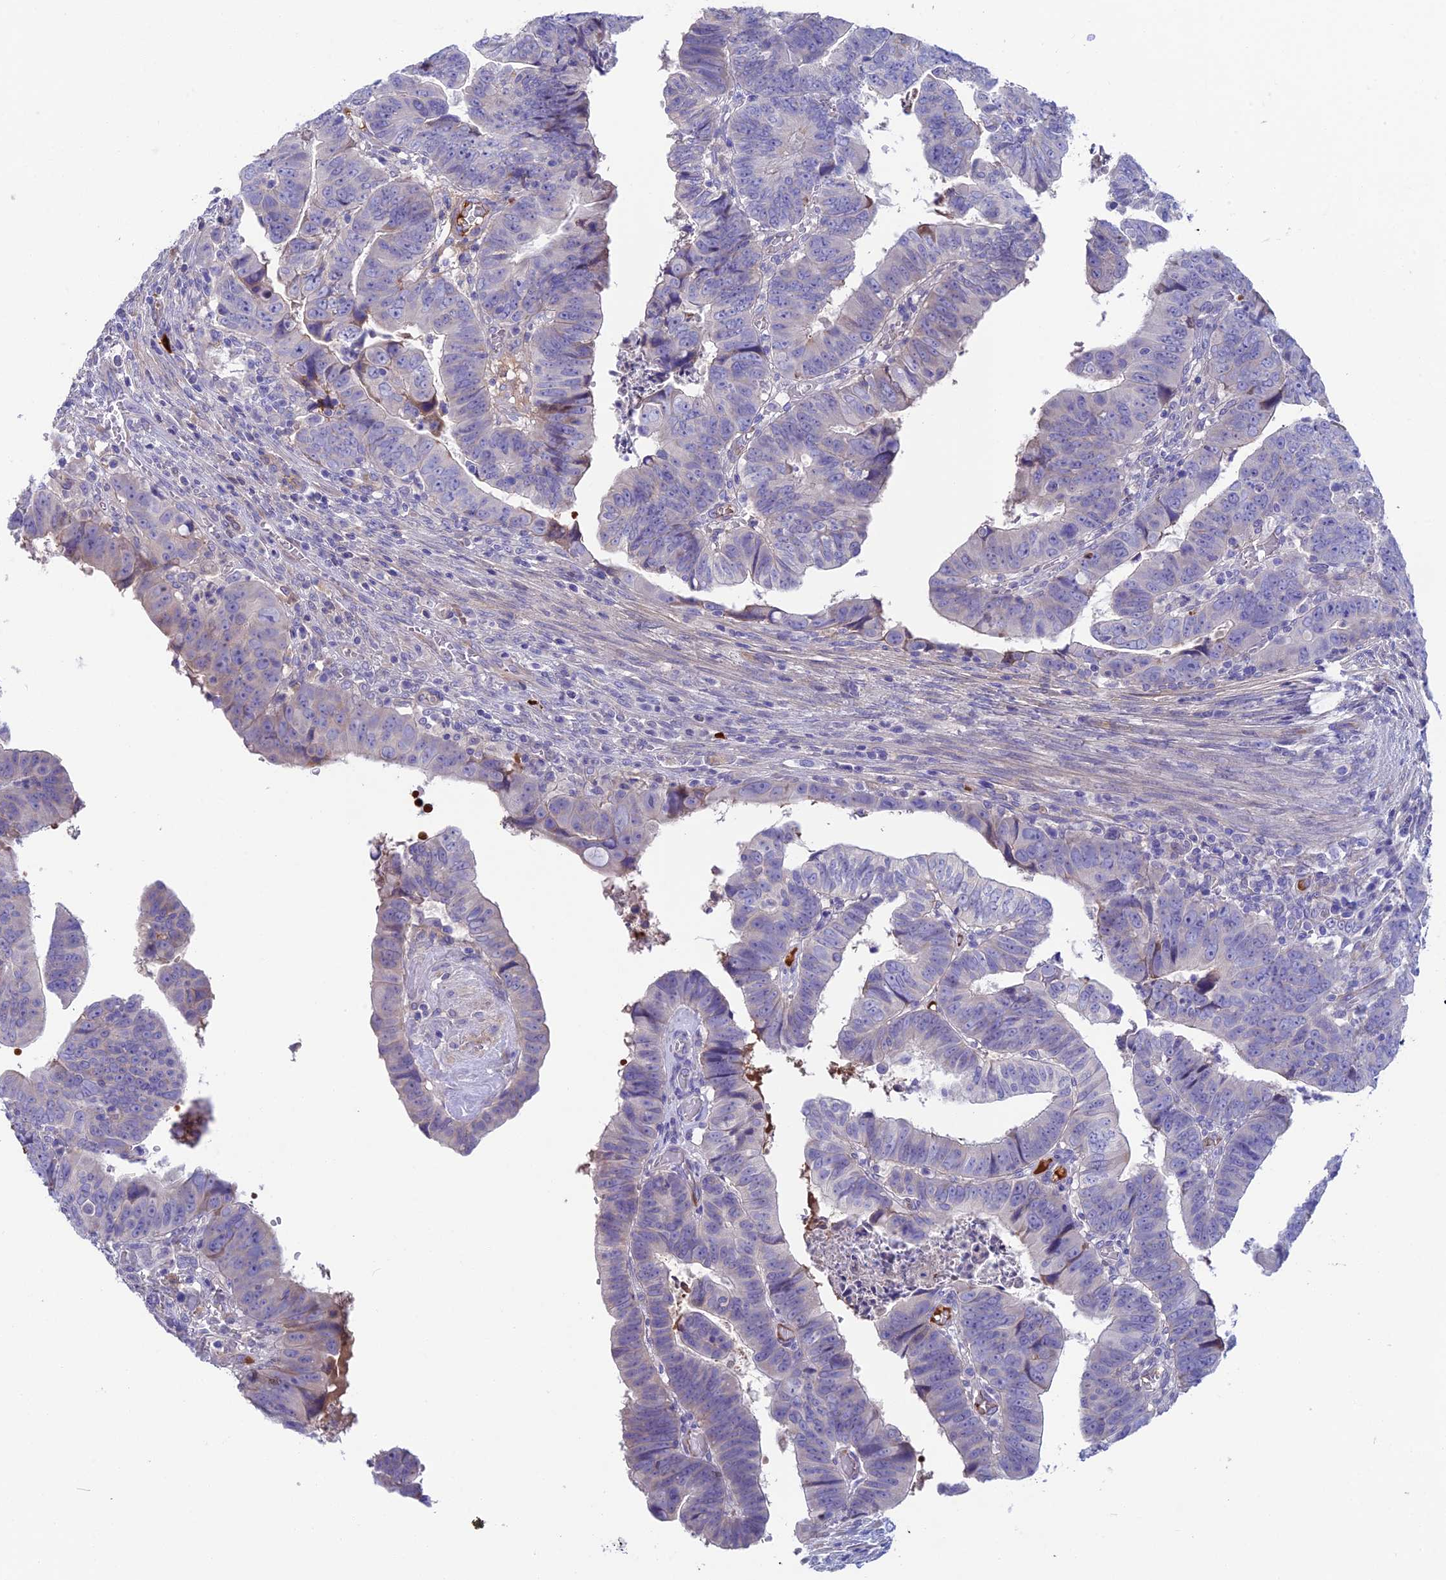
{"staining": {"intensity": "weak", "quantity": "<25%", "location": "cytoplasmic/membranous"}, "tissue": "colorectal cancer", "cell_type": "Tumor cells", "image_type": "cancer", "snomed": [{"axis": "morphology", "description": "Normal tissue, NOS"}, {"axis": "morphology", "description": "Adenocarcinoma, NOS"}, {"axis": "topography", "description": "Rectum"}], "caption": "High power microscopy image of an IHC histopathology image of colorectal cancer, revealing no significant staining in tumor cells.", "gene": "SNAP91", "patient": {"sex": "female", "age": 65}}